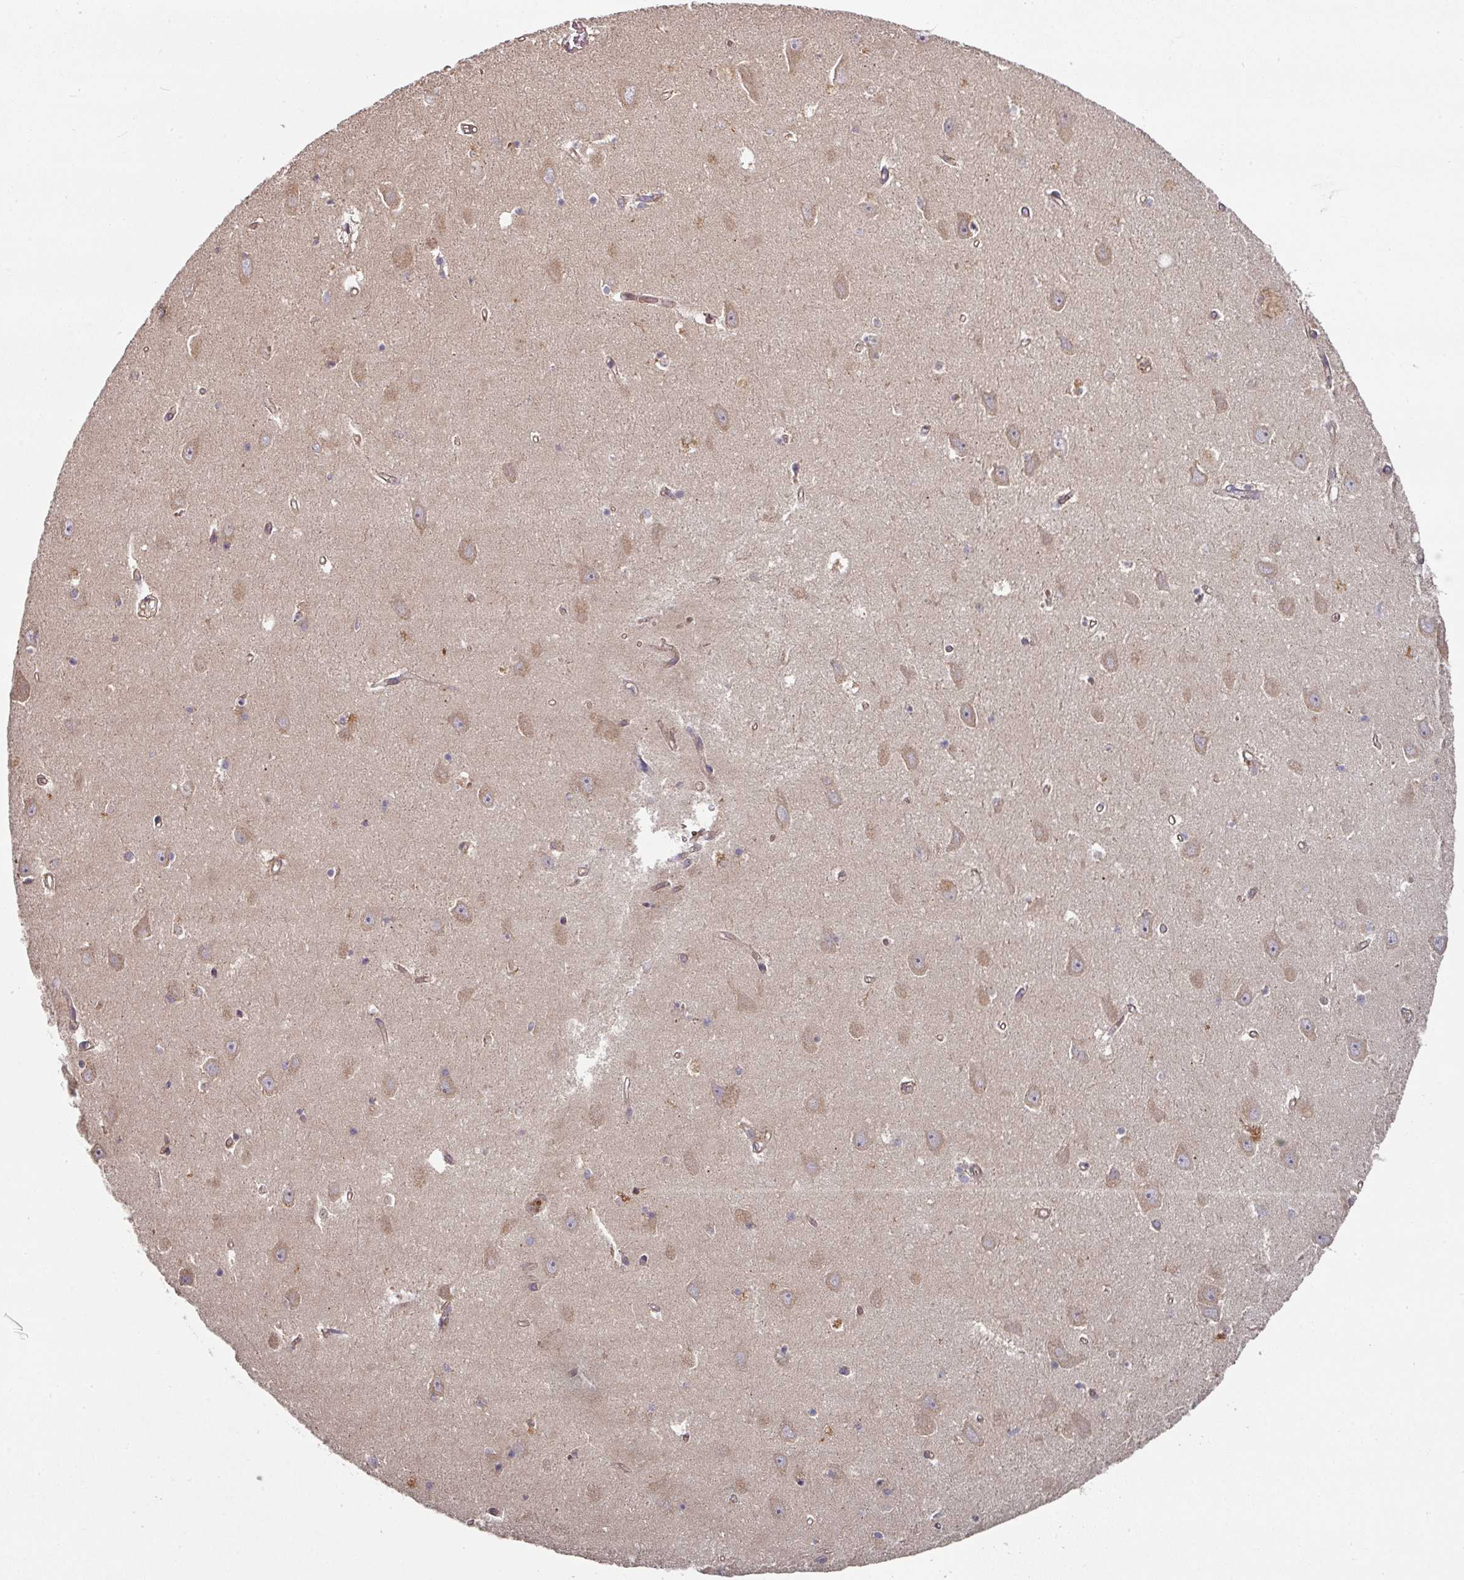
{"staining": {"intensity": "negative", "quantity": "none", "location": "none"}, "tissue": "hippocampus", "cell_type": "Glial cells", "image_type": "normal", "snomed": [{"axis": "morphology", "description": "Normal tissue, NOS"}, {"axis": "topography", "description": "Hippocampus"}], "caption": "Hippocampus was stained to show a protein in brown. There is no significant positivity in glial cells. (Stains: DAB (3,3'-diaminobenzidine) immunohistochemistry (IHC) with hematoxylin counter stain, Microscopy: brightfield microscopy at high magnification).", "gene": "DNAJC7", "patient": {"sex": "female", "age": 64}}